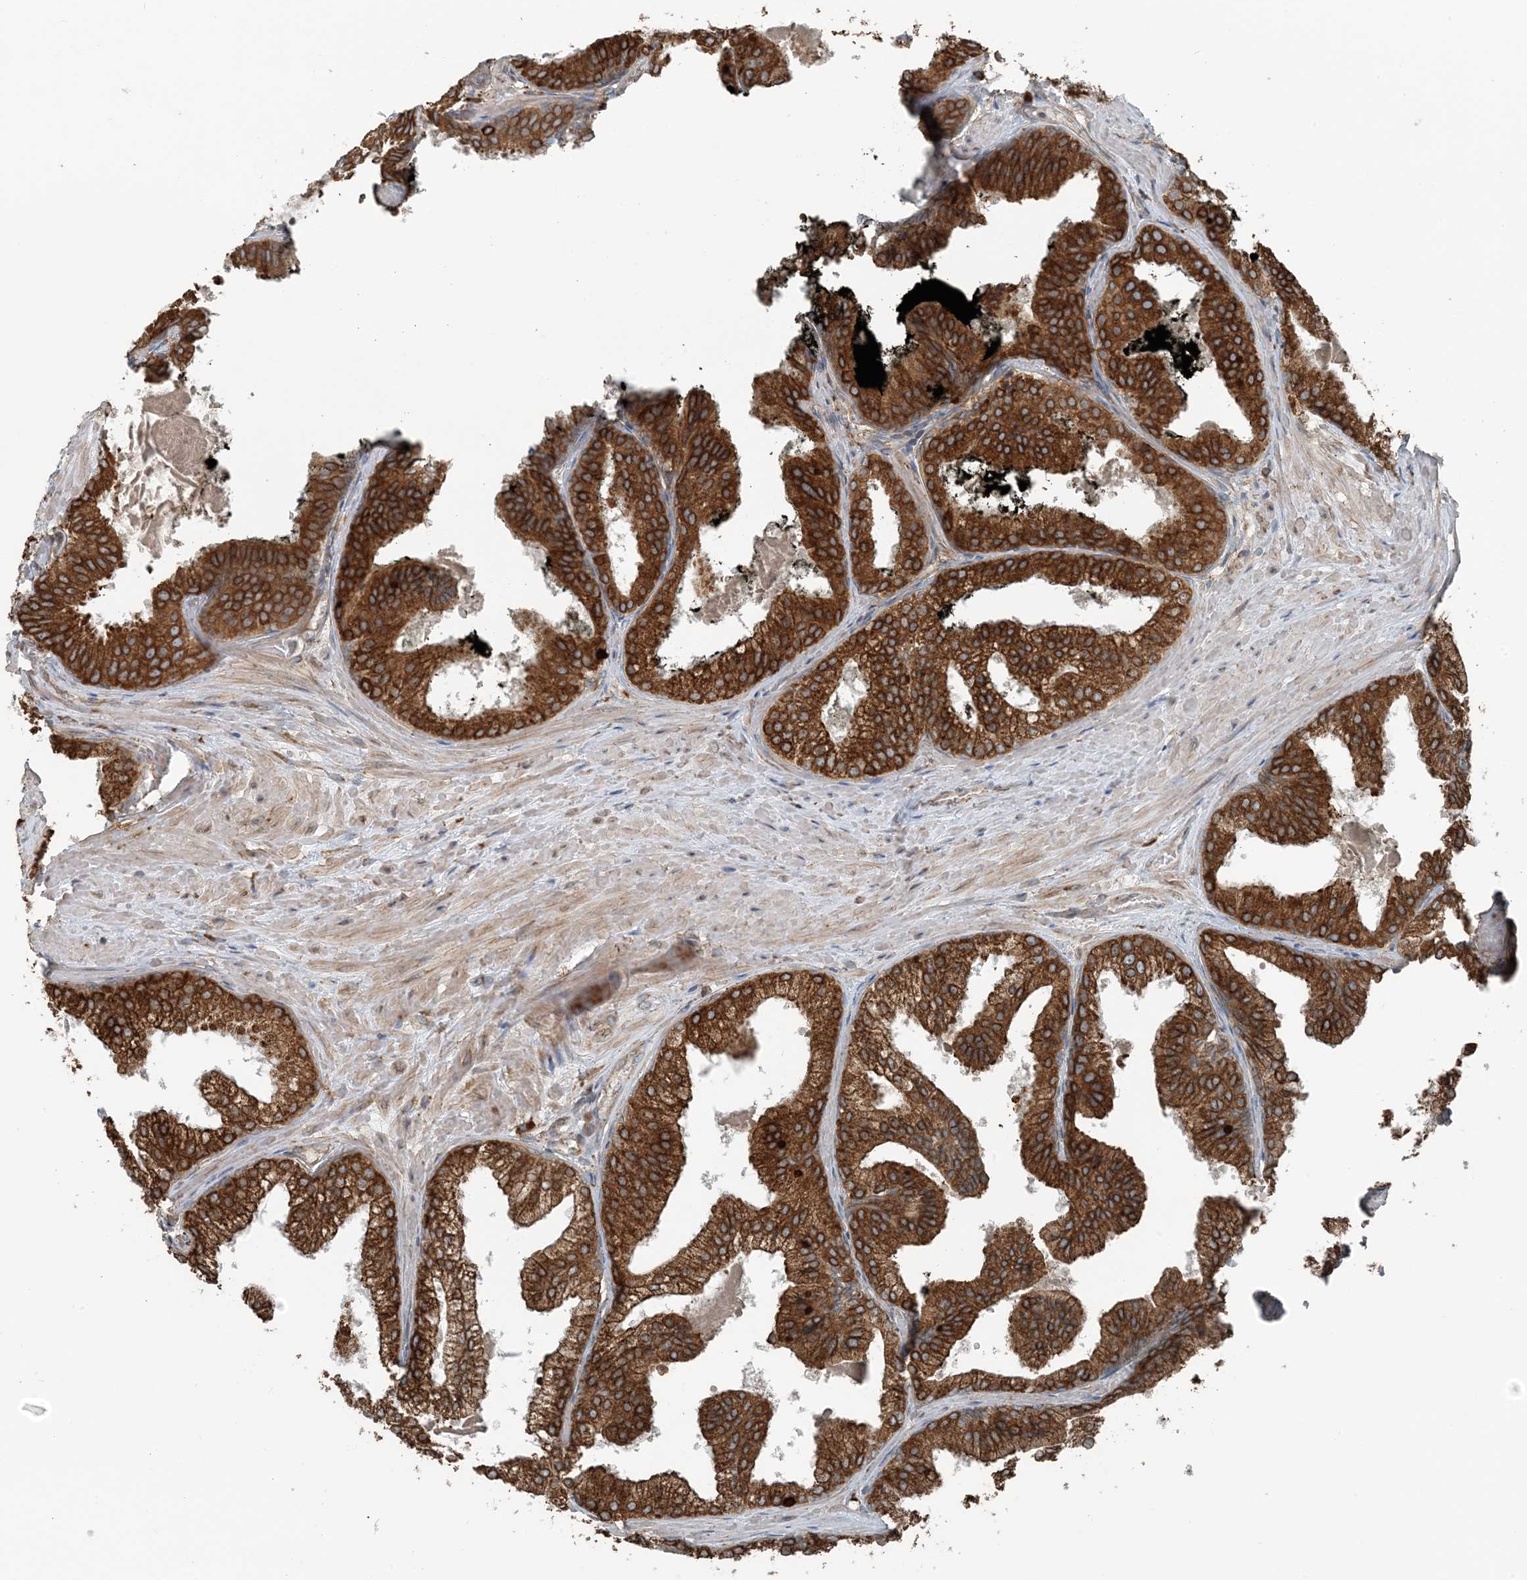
{"staining": {"intensity": "strong", "quantity": ">75%", "location": "cytoplasmic/membranous"}, "tissue": "prostate cancer", "cell_type": "Tumor cells", "image_type": "cancer", "snomed": [{"axis": "morphology", "description": "Adenocarcinoma, Low grade"}, {"axis": "topography", "description": "Prostate"}], "caption": "Strong cytoplasmic/membranous expression is identified in approximately >75% of tumor cells in prostate cancer. (DAB (3,3'-diaminobenzidine) IHC, brown staining for protein, blue staining for nuclei).", "gene": "CERKL", "patient": {"sex": "male", "age": 71}}